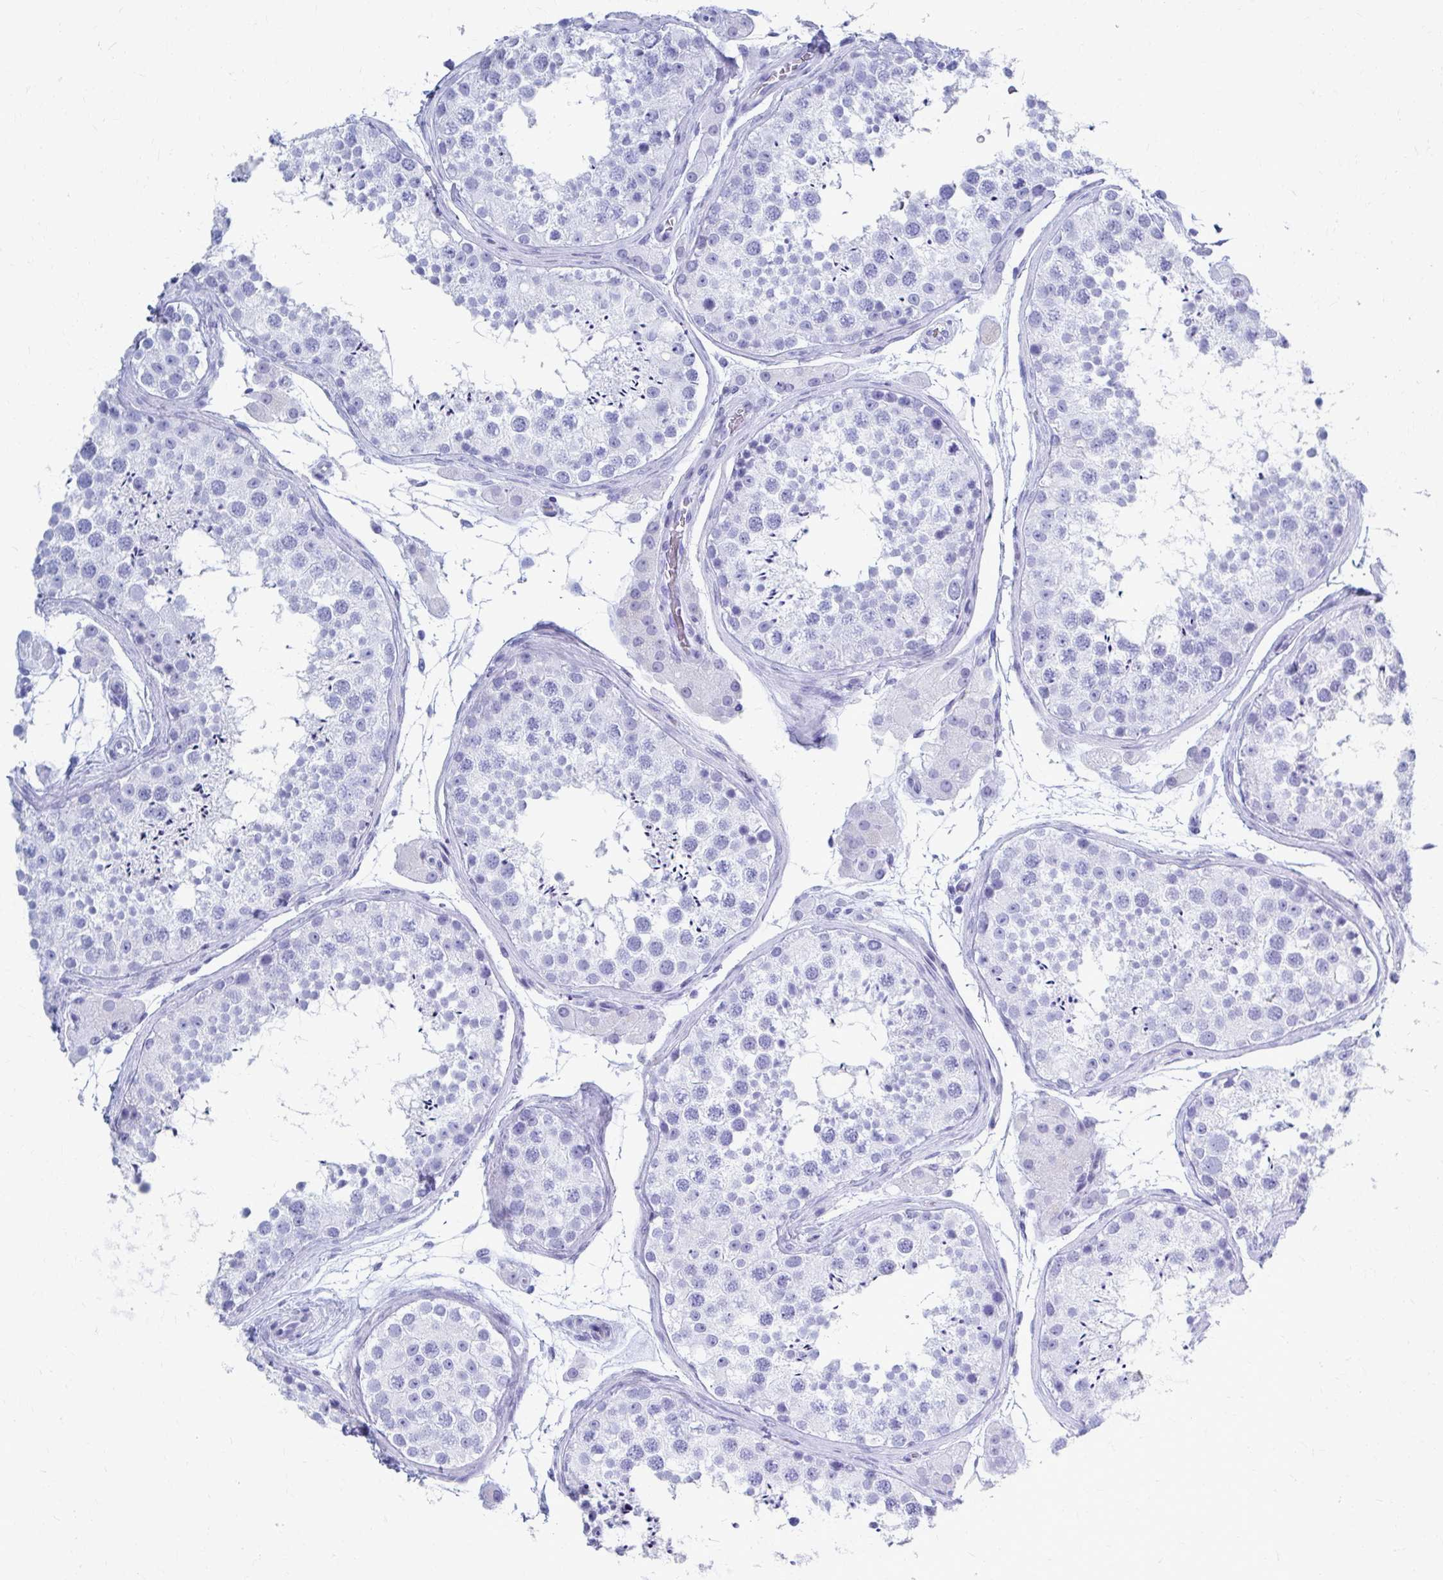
{"staining": {"intensity": "negative", "quantity": "none", "location": "none"}, "tissue": "testis", "cell_type": "Cells in seminiferous ducts", "image_type": "normal", "snomed": [{"axis": "morphology", "description": "Normal tissue, NOS"}, {"axis": "topography", "description": "Testis"}], "caption": "Immunohistochemical staining of benign human testis exhibits no significant staining in cells in seminiferous ducts. Nuclei are stained in blue.", "gene": "CELF5", "patient": {"sex": "male", "age": 41}}